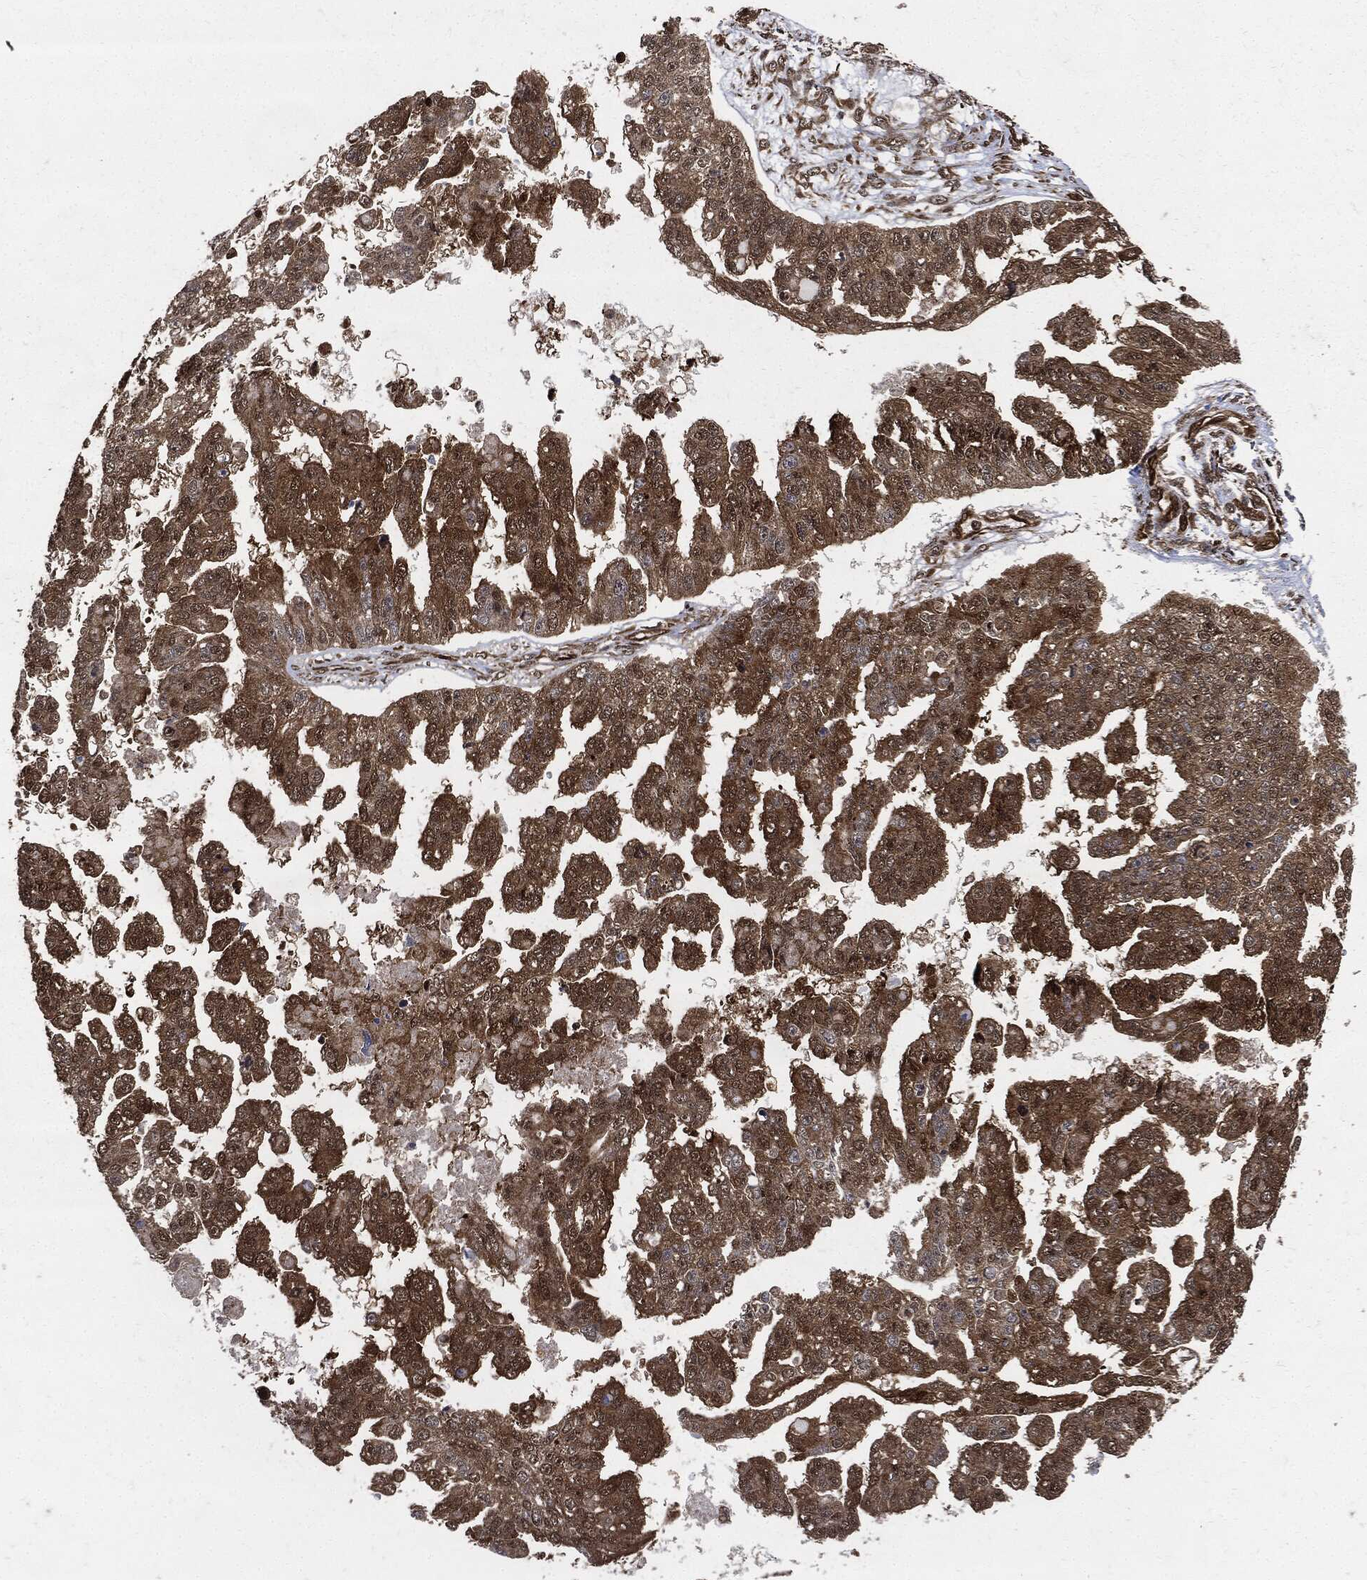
{"staining": {"intensity": "moderate", "quantity": ">75%", "location": "cytoplasmic/membranous"}, "tissue": "ovarian cancer", "cell_type": "Tumor cells", "image_type": "cancer", "snomed": [{"axis": "morphology", "description": "Cystadenocarcinoma, serous, NOS"}, {"axis": "topography", "description": "Ovary"}], "caption": "Protein staining displays moderate cytoplasmic/membranous positivity in about >75% of tumor cells in ovarian cancer.", "gene": "YWHAB", "patient": {"sex": "female", "age": 58}}